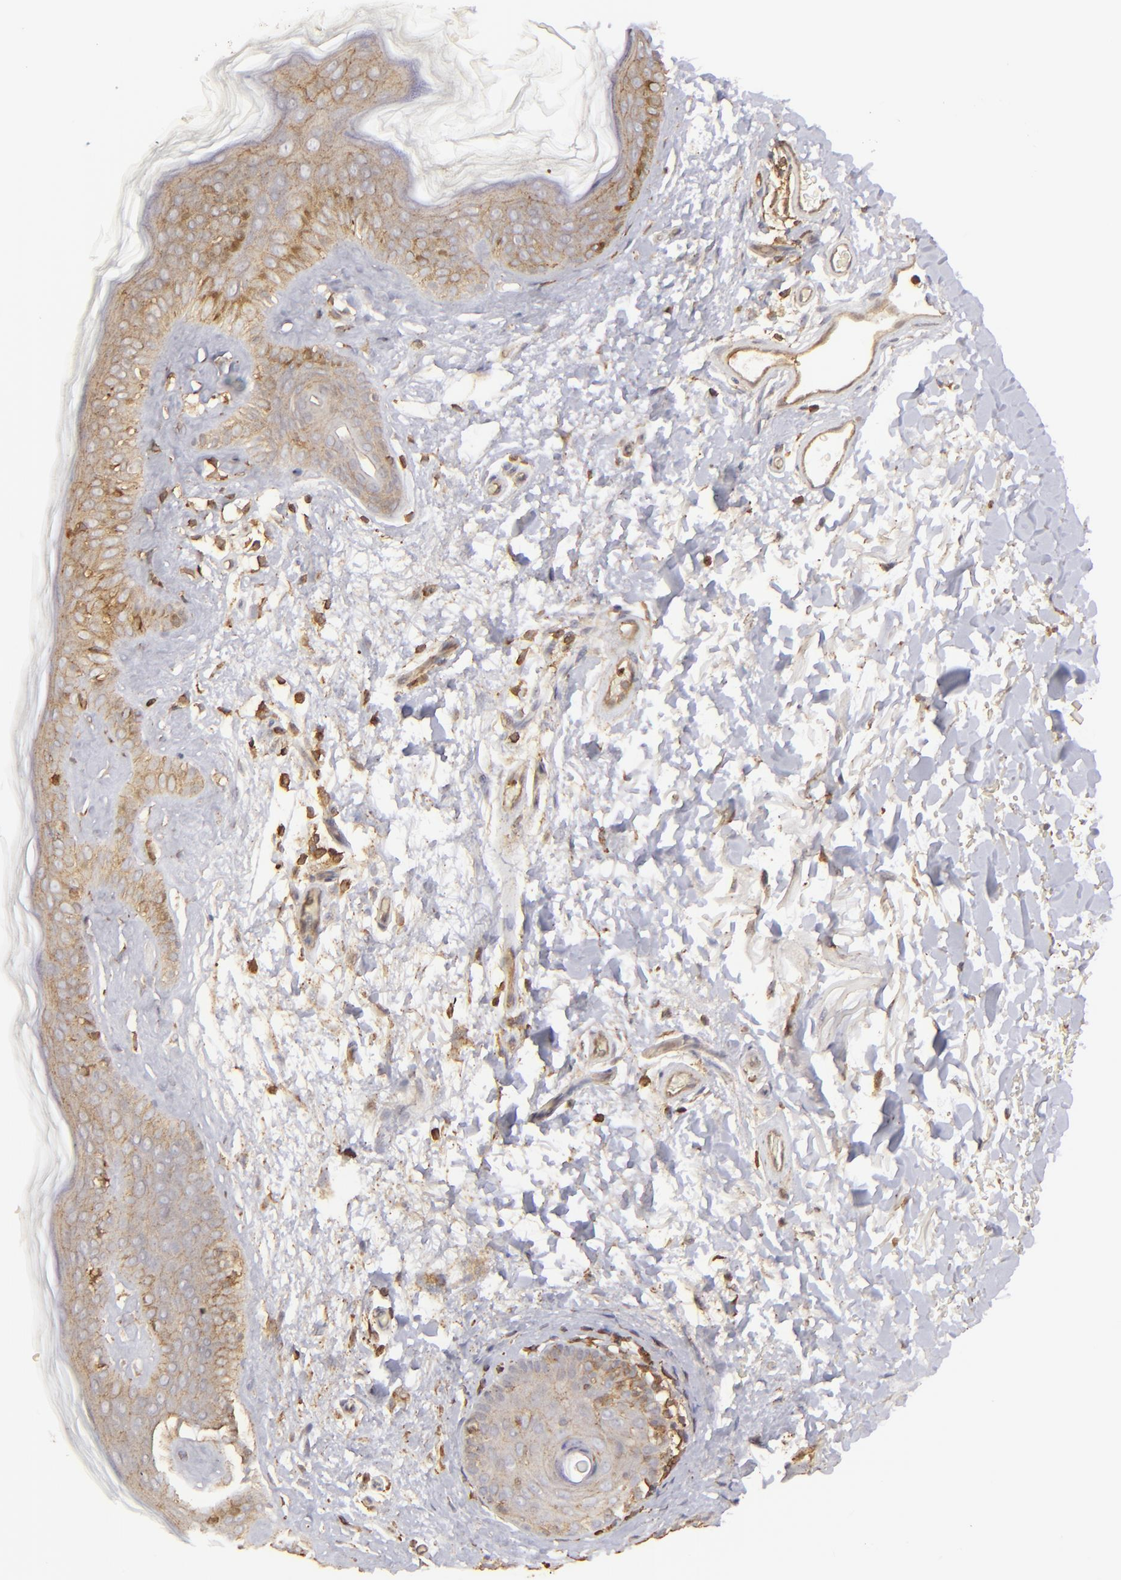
{"staining": {"intensity": "moderate", "quantity": ">75%", "location": "cytoplasmic/membranous"}, "tissue": "skin", "cell_type": "Fibroblasts", "image_type": "normal", "snomed": [{"axis": "morphology", "description": "Normal tissue, NOS"}, {"axis": "topography", "description": "Skin"}], "caption": "Immunohistochemical staining of normal skin demonstrates medium levels of moderate cytoplasmic/membranous staining in about >75% of fibroblasts.", "gene": "ACTB", "patient": {"sex": "male", "age": 63}}